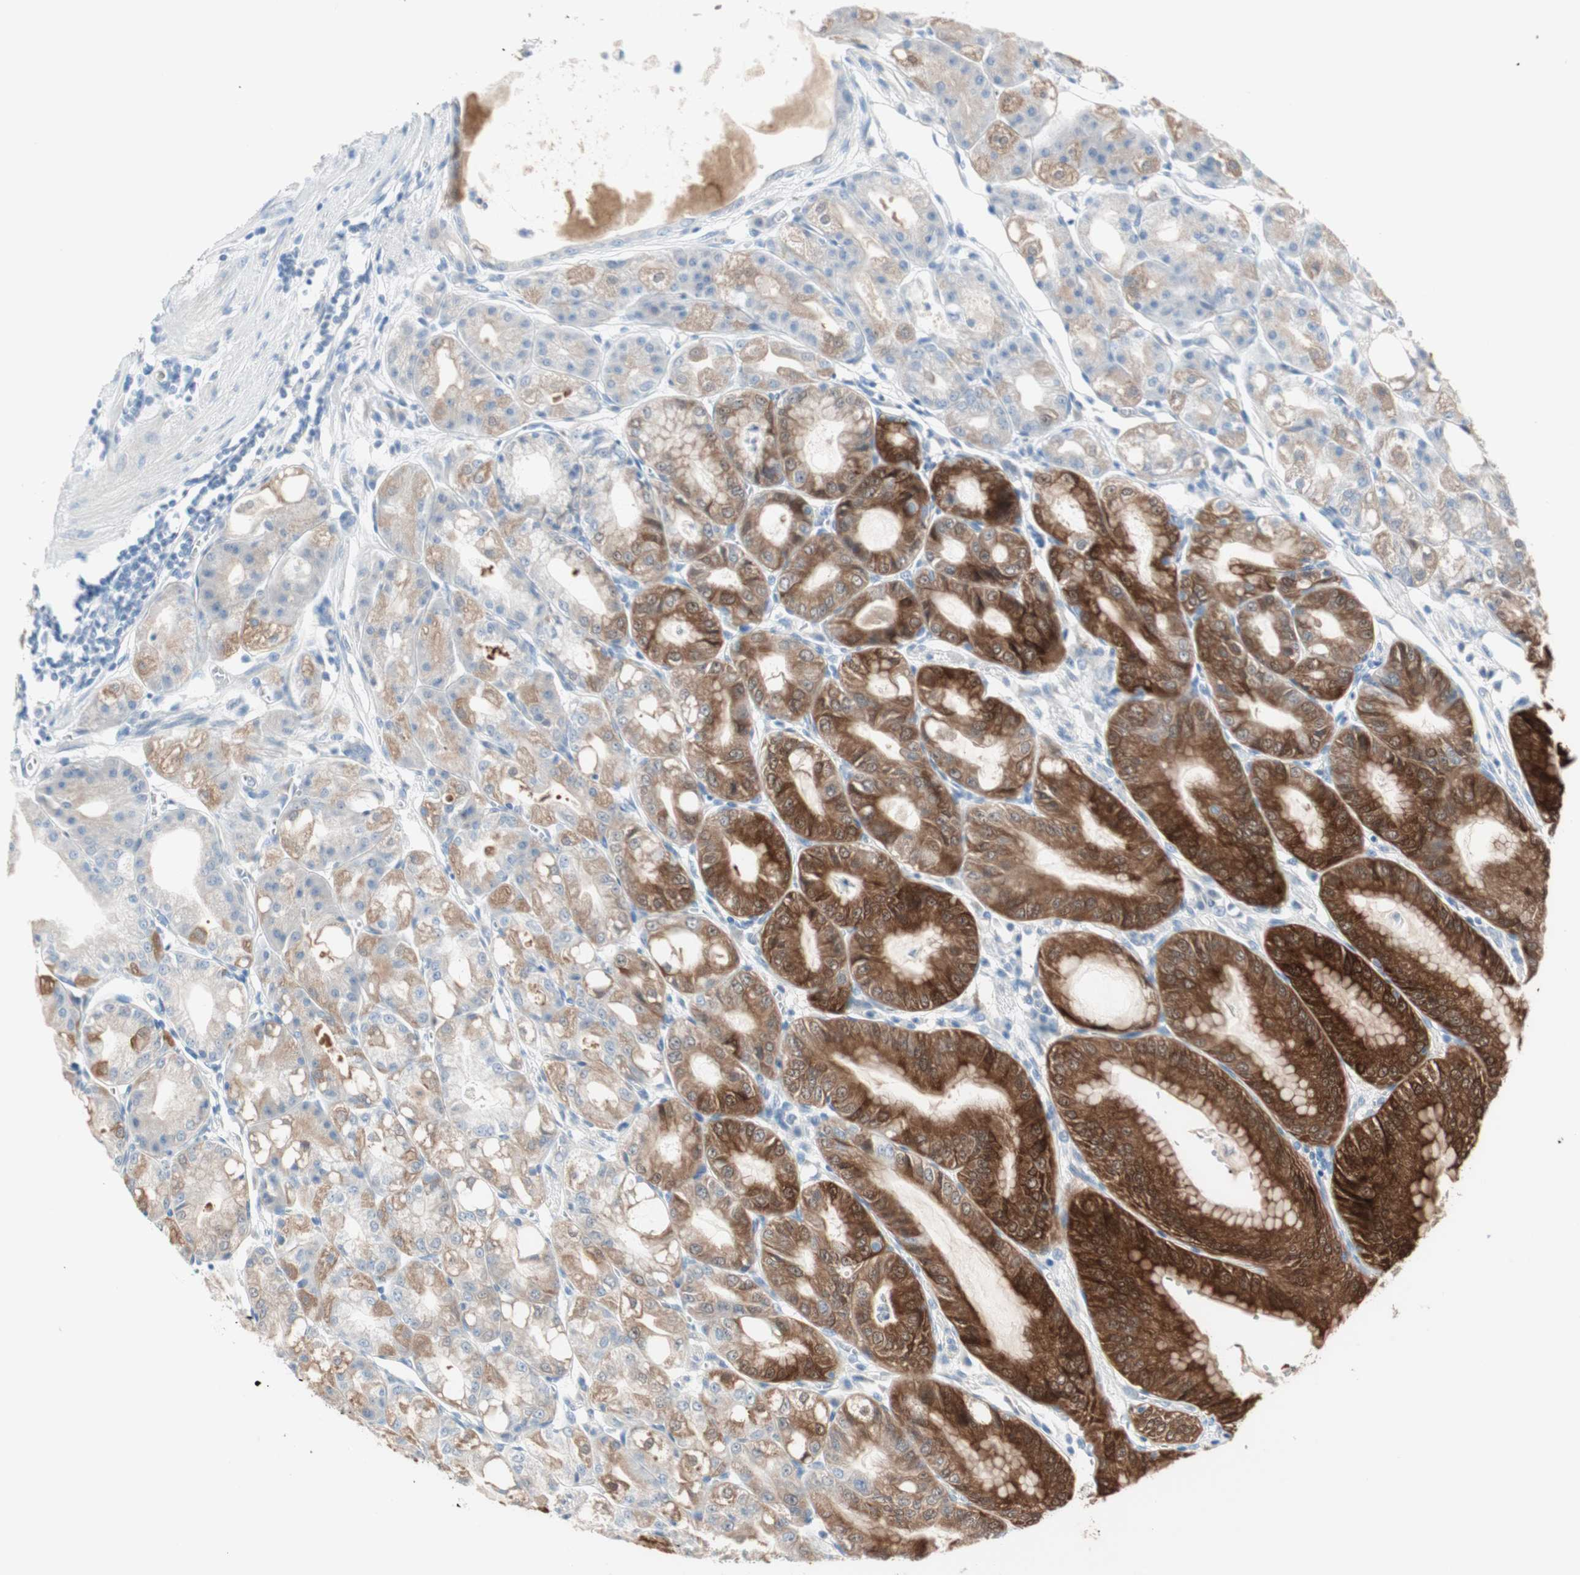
{"staining": {"intensity": "strong", "quantity": "25%-75%", "location": "cytoplasmic/membranous"}, "tissue": "stomach", "cell_type": "Glandular cells", "image_type": "normal", "snomed": [{"axis": "morphology", "description": "Normal tissue, NOS"}, {"axis": "topography", "description": "Stomach, lower"}], "caption": "IHC (DAB (3,3'-diaminobenzidine)) staining of benign stomach demonstrates strong cytoplasmic/membranous protein expression in approximately 25%-75% of glandular cells.", "gene": "SULT1C2", "patient": {"sex": "male", "age": 71}}